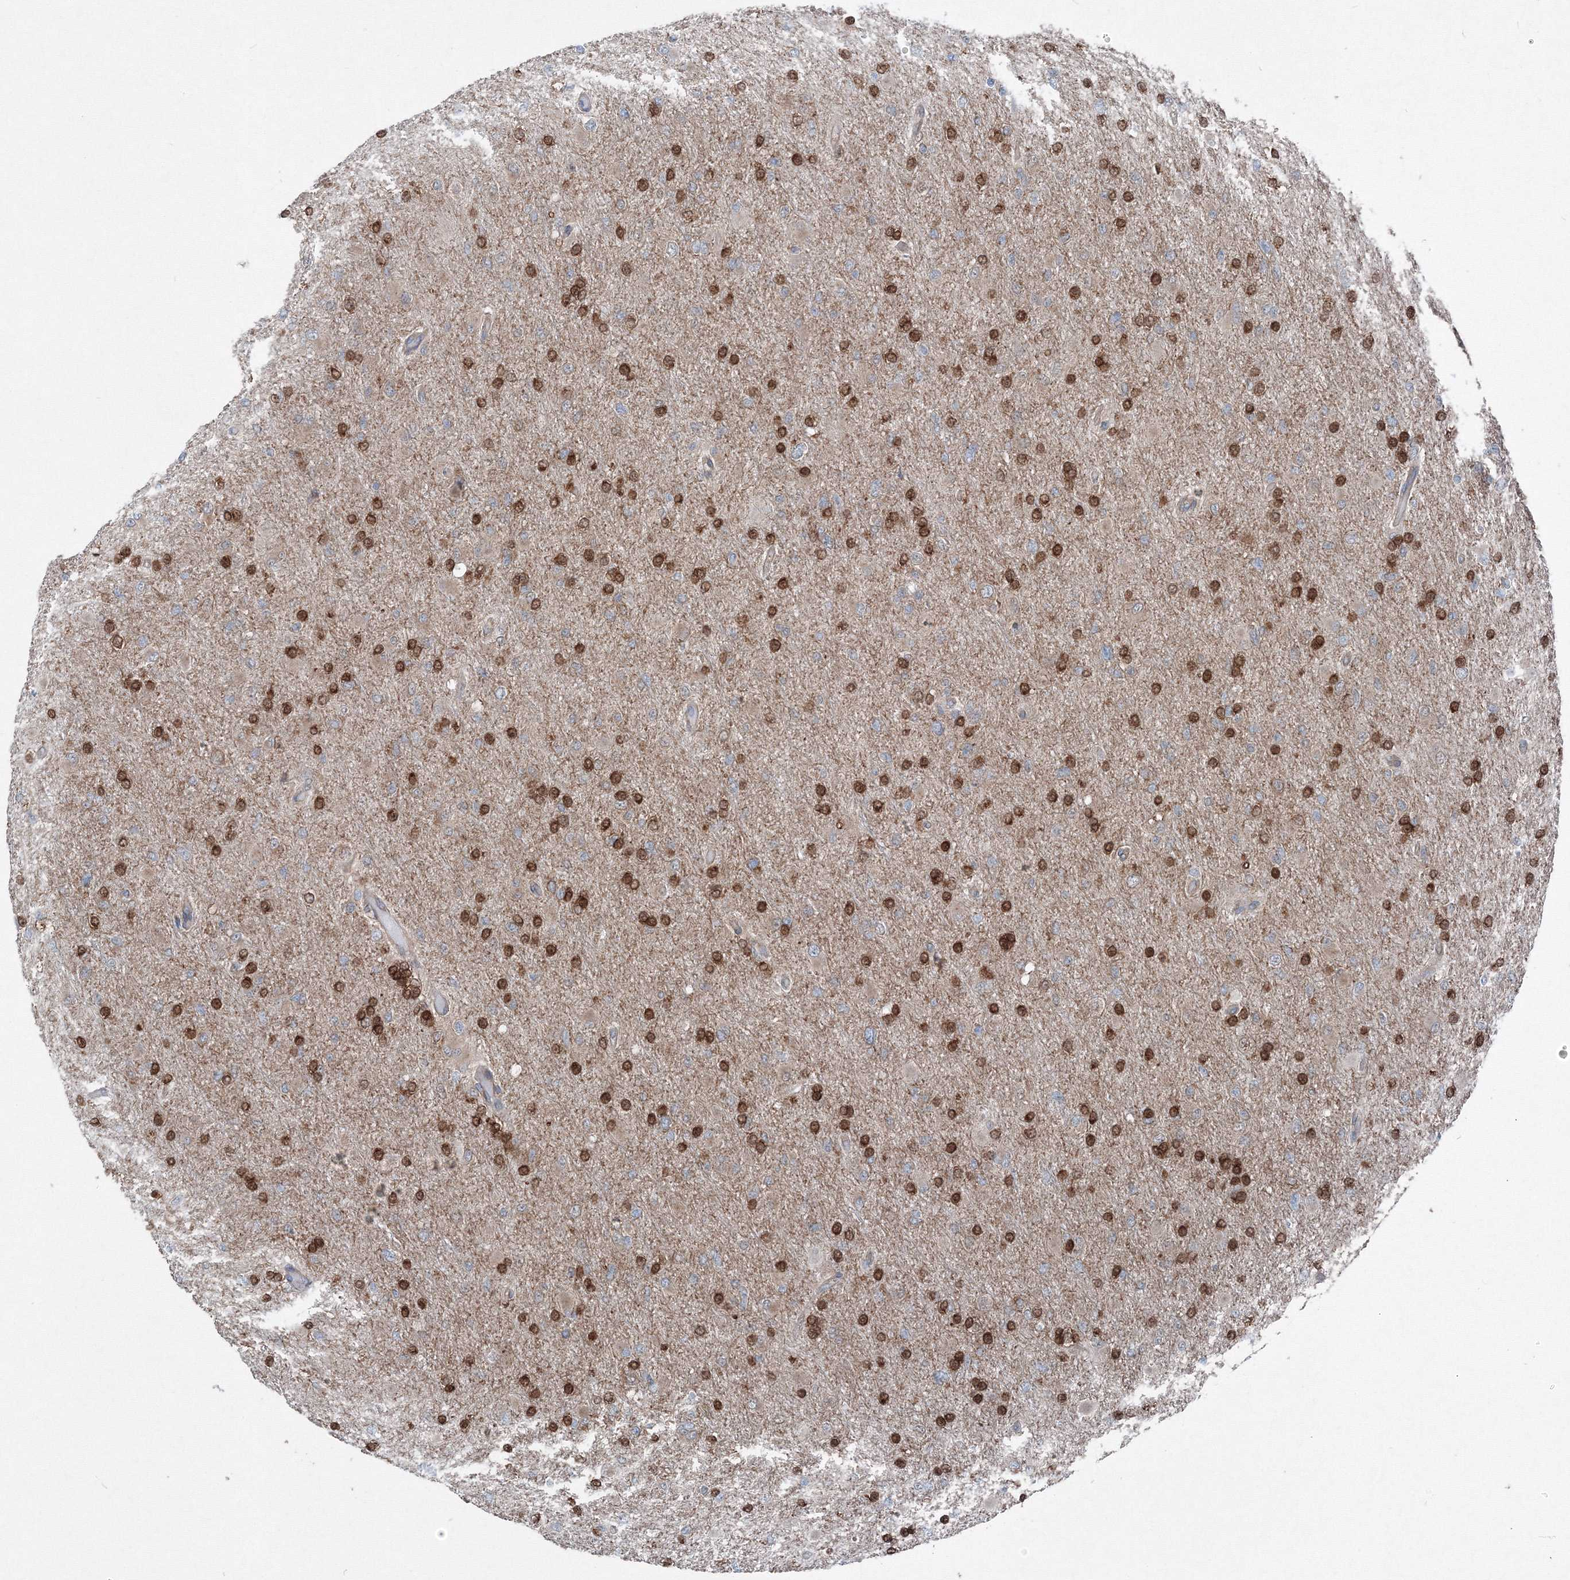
{"staining": {"intensity": "strong", "quantity": "25%-75%", "location": "cytoplasmic/membranous,nuclear"}, "tissue": "glioma", "cell_type": "Tumor cells", "image_type": "cancer", "snomed": [{"axis": "morphology", "description": "Glioma, malignant, High grade"}, {"axis": "topography", "description": "Cerebral cortex"}], "caption": "Protein analysis of glioma tissue shows strong cytoplasmic/membranous and nuclear staining in about 25%-75% of tumor cells.", "gene": "TPRKB", "patient": {"sex": "female", "age": 36}}